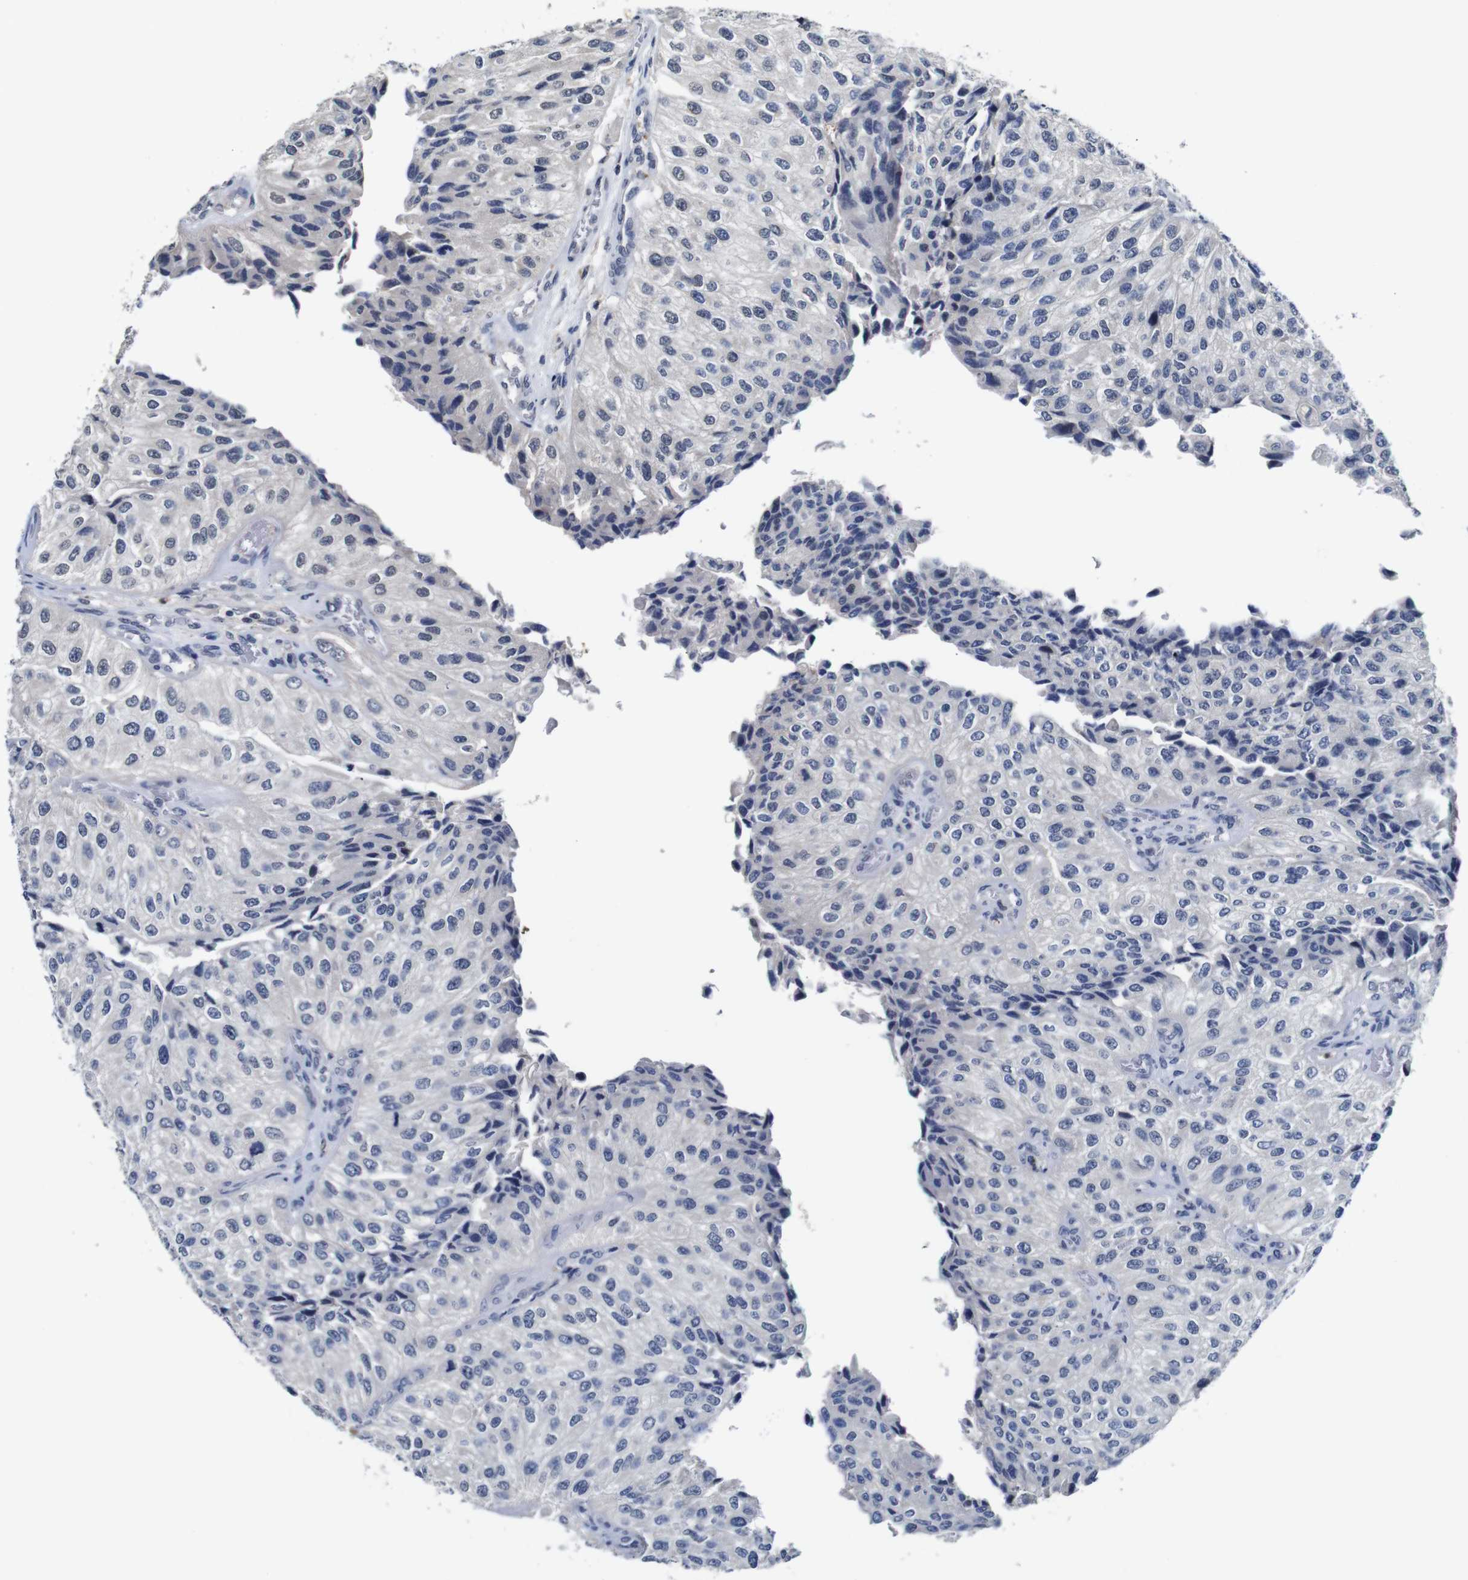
{"staining": {"intensity": "negative", "quantity": "none", "location": "none"}, "tissue": "urothelial cancer", "cell_type": "Tumor cells", "image_type": "cancer", "snomed": [{"axis": "morphology", "description": "Urothelial carcinoma, High grade"}, {"axis": "topography", "description": "Kidney"}, {"axis": "topography", "description": "Urinary bladder"}], "caption": "High-grade urothelial carcinoma was stained to show a protein in brown. There is no significant staining in tumor cells.", "gene": "NTRK3", "patient": {"sex": "male", "age": 77}}